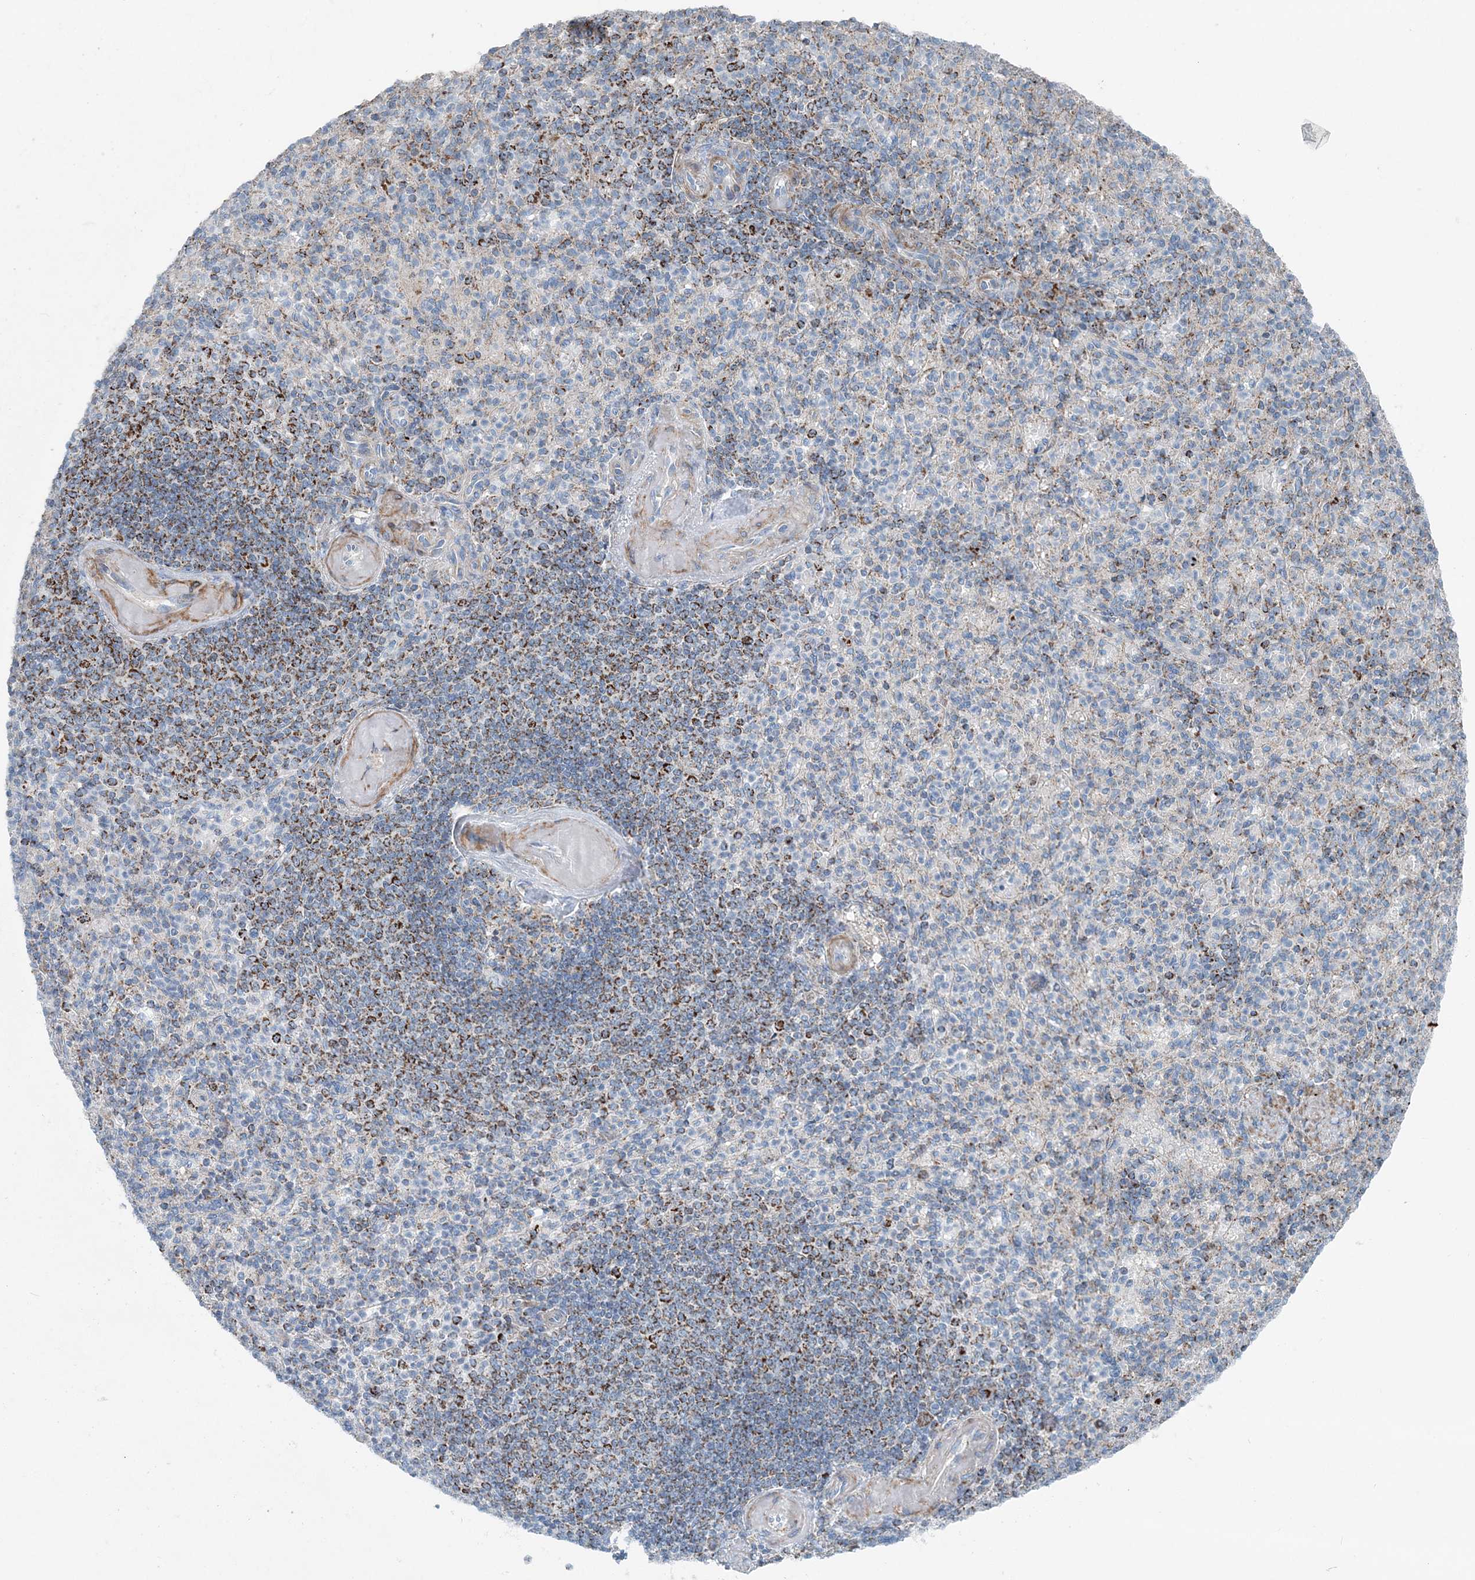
{"staining": {"intensity": "moderate", "quantity": "25%-75%", "location": "cytoplasmic/membranous"}, "tissue": "spleen", "cell_type": "Cells in red pulp", "image_type": "normal", "snomed": [{"axis": "morphology", "description": "Normal tissue, NOS"}, {"axis": "topography", "description": "Spleen"}], "caption": "Protein expression analysis of normal spleen reveals moderate cytoplasmic/membranous staining in approximately 25%-75% of cells in red pulp.", "gene": "INTU", "patient": {"sex": "female", "age": 74}}